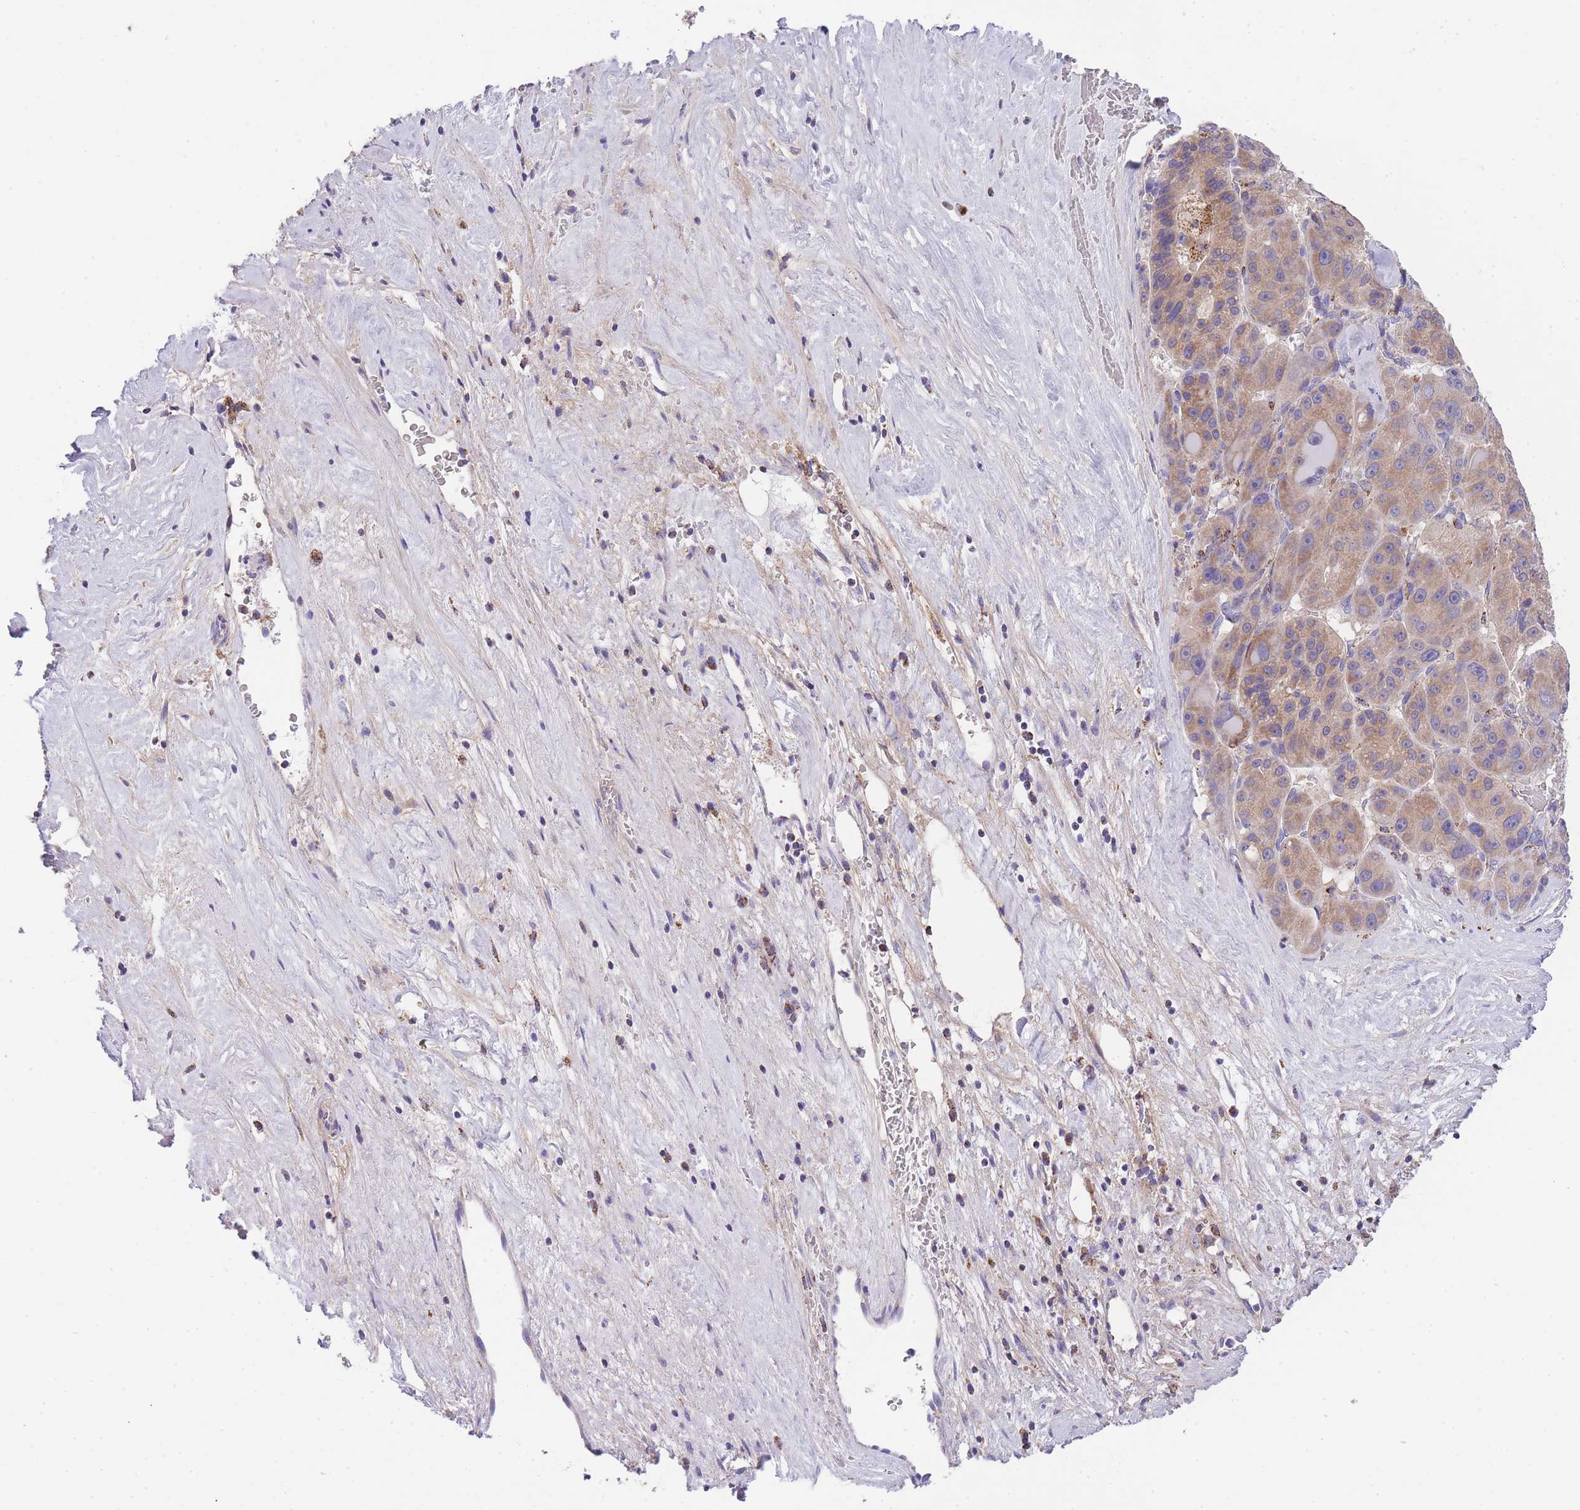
{"staining": {"intensity": "moderate", "quantity": ">75%", "location": "cytoplasmic/membranous"}, "tissue": "liver cancer", "cell_type": "Tumor cells", "image_type": "cancer", "snomed": [{"axis": "morphology", "description": "Carcinoma, Hepatocellular, NOS"}, {"axis": "topography", "description": "Liver"}], "caption": "Protein analysis of hepatocellular carcinoma (liver) tissue exhibits moderate cytoplasmic/membranous positivity in approximately >75% of tumor cells.", "gene": "ST3GAL3", "patient": {"sex": "male", "age": 76}}